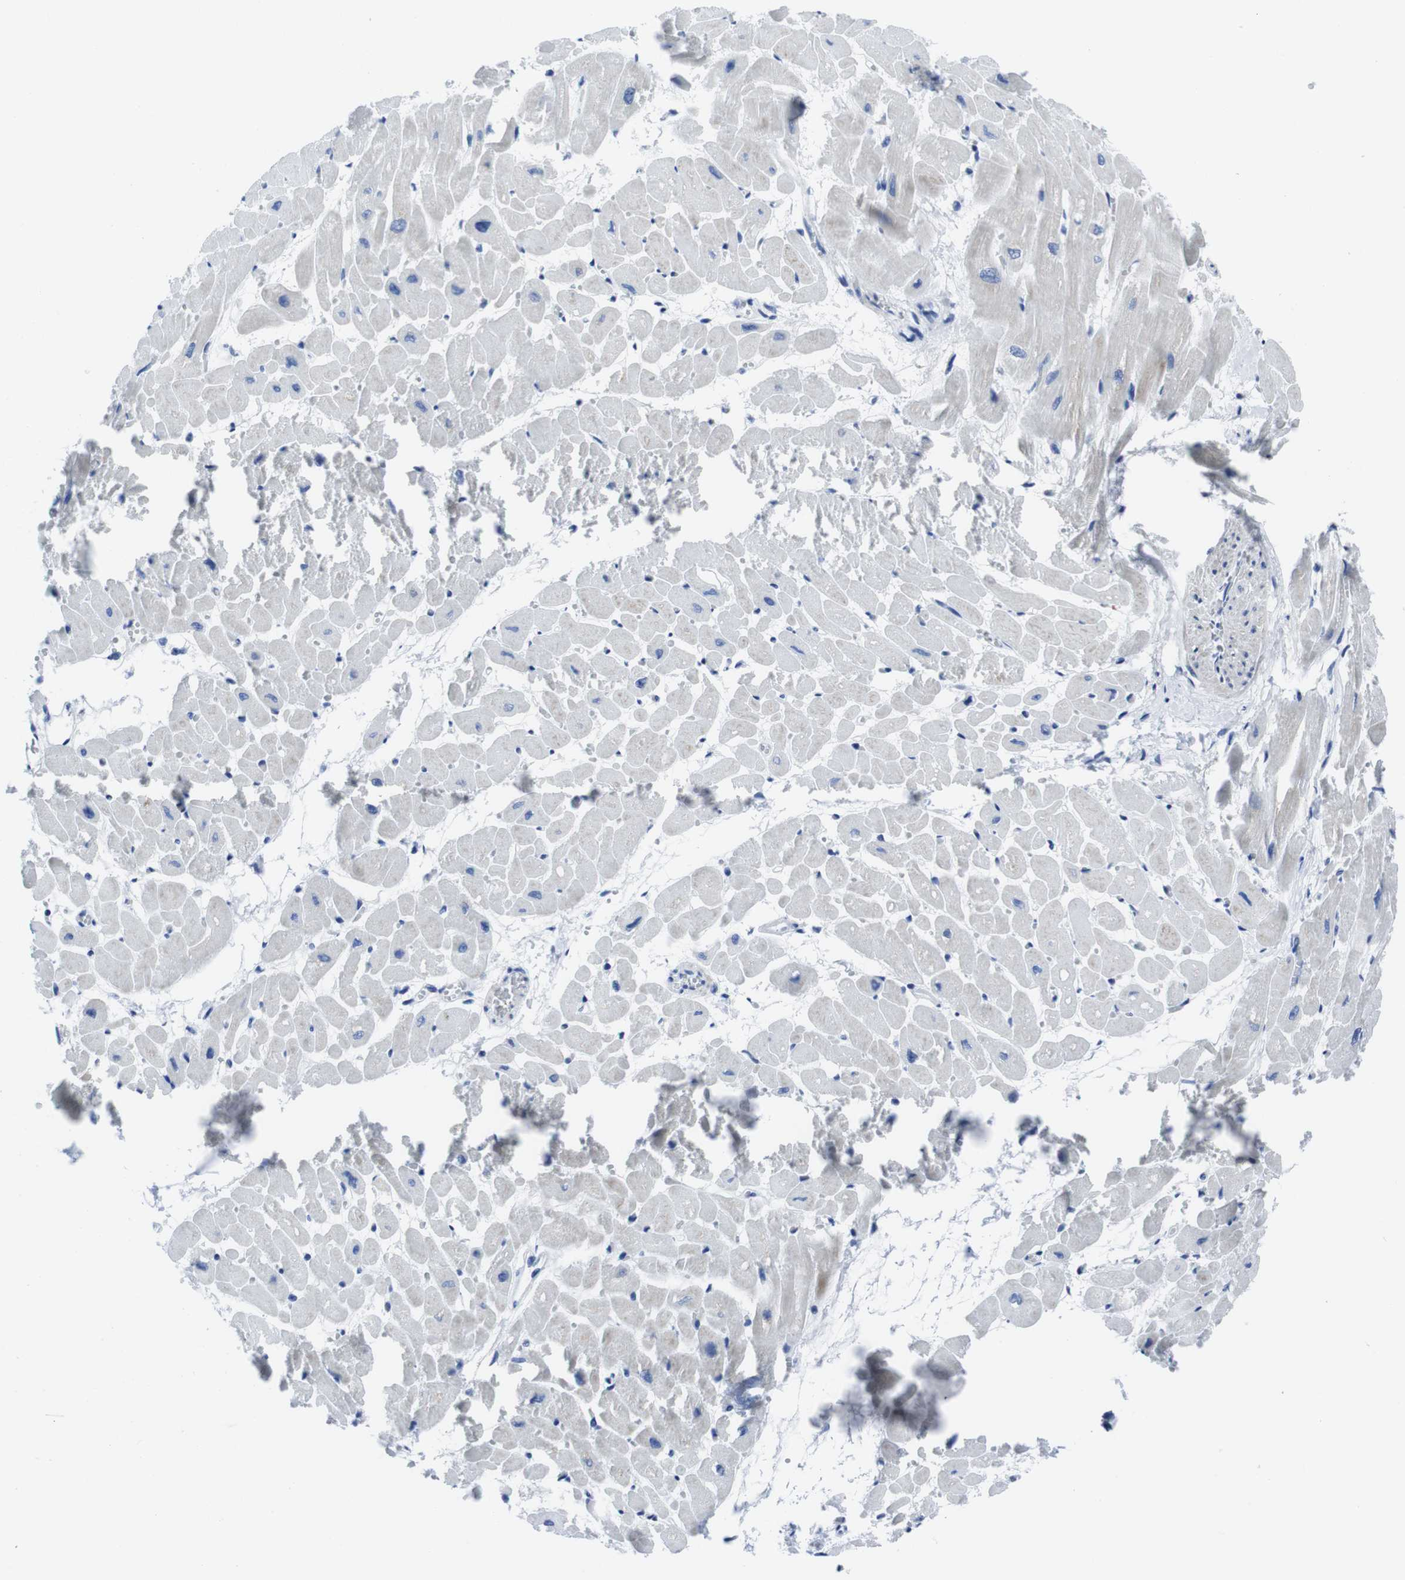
{"staining": {"intensity": "negative", "quantity": "none", "location": "none"}, "tissue": "heart muscle", "cell_type": "Cardiomyocytes", "image_type": "normal", "snomed": [{"axis": "morphology", "description": "Normal tissue, NOS"}, {"axis": "topography", "description": "Heart"}], "caption": "The image exhibits no significant staining in cardiomyocytes of heart muscle. (IHC, brightfield microscopy, high magnification).", "gene": "EIF4A1", "patient": {"sex": "male", "age": 45}}